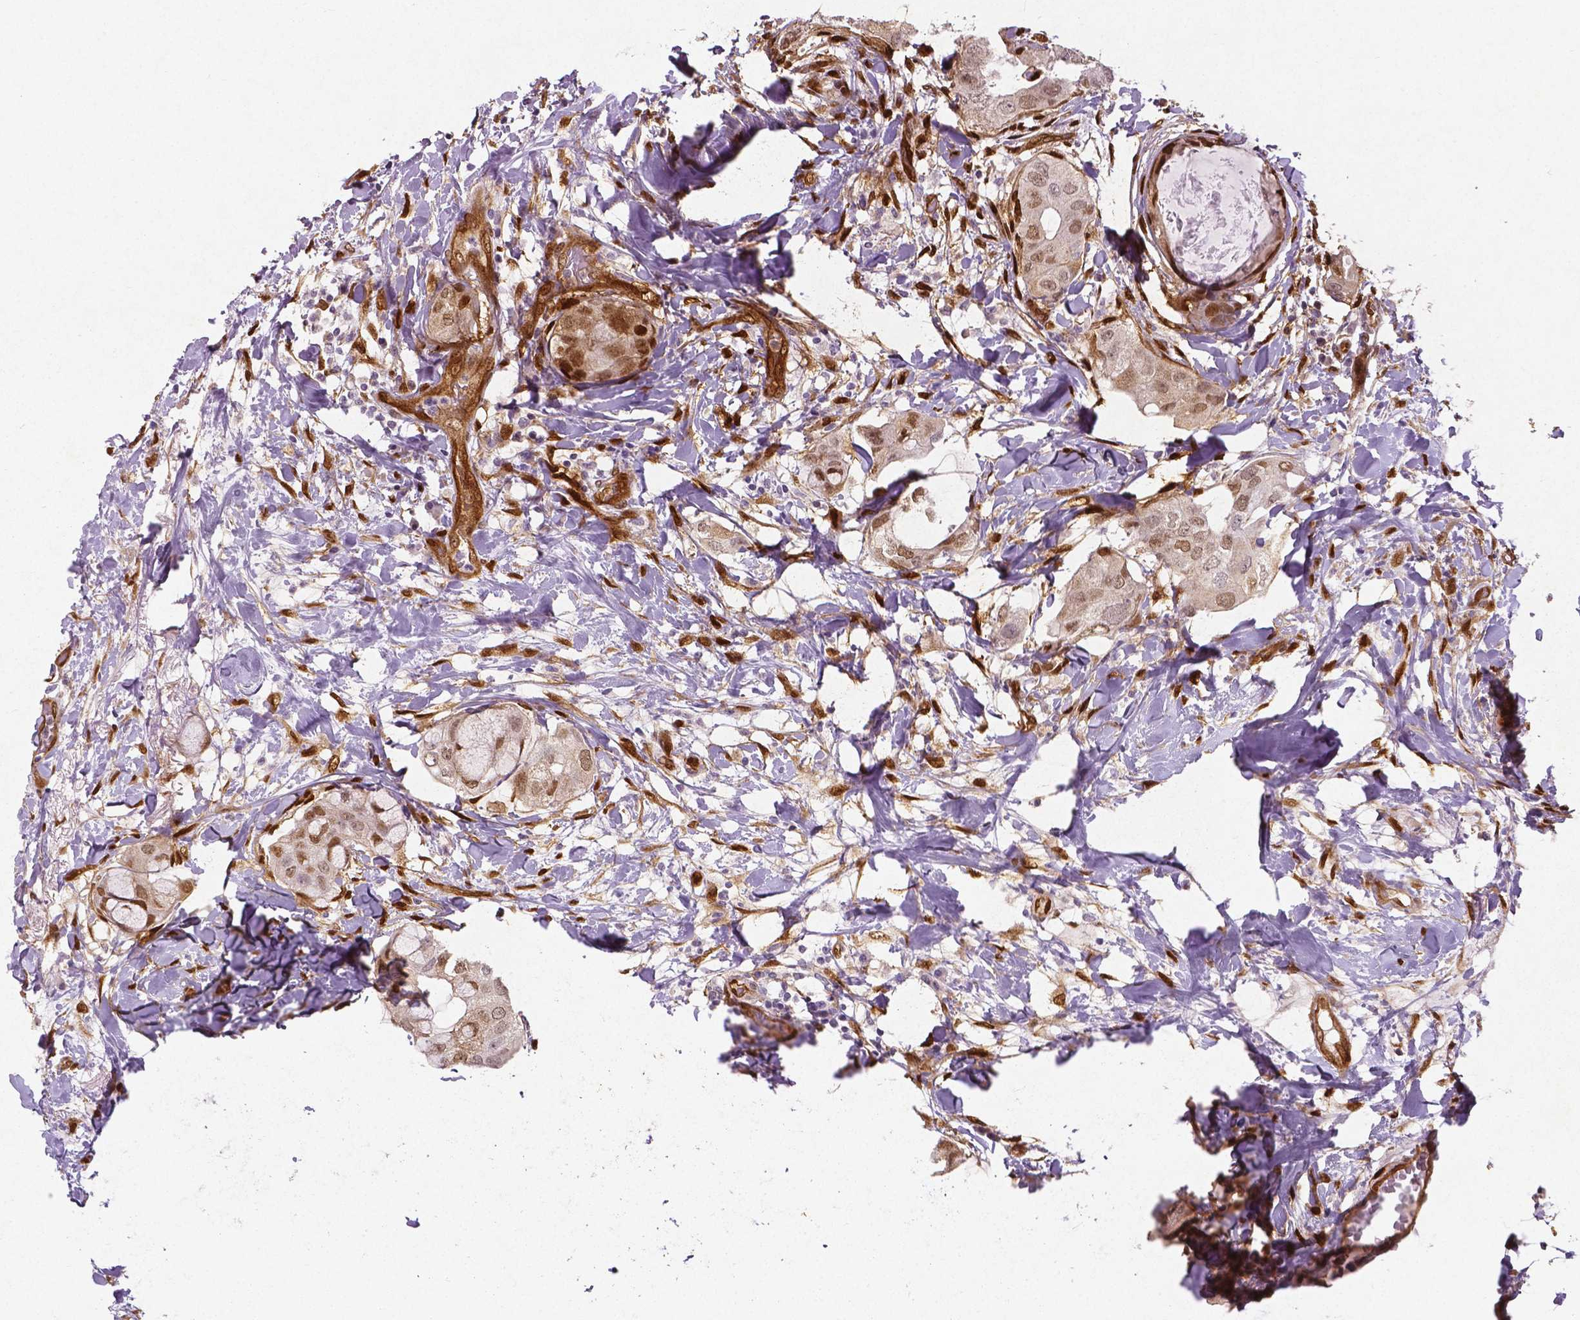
{"staining": {"intensity": "moderate", "quantity": ">75%", "location": "cytoplasmic/membranous,nuclear"}, "tissue": "breast cancer", "cell_type": "Tumor cells", "image_type": "cancer", "snomed": [{"axis": "morphology", "description": "Normal tissue, NOS"}, {"axis": "morphology", "description": "Duct carcinoma"}, {"axis": "topography", "description": "Breast"}], "caption": "Immunohistochemical staining of human breast cancer (invasive ductal carcinoma) reveals medium levels of moderate cytoplasmic/membranous and nuclear staining in about >75% of tumor cells.", "gene": "WWTR1", "patient": {"sex": "female", "age": 40}}